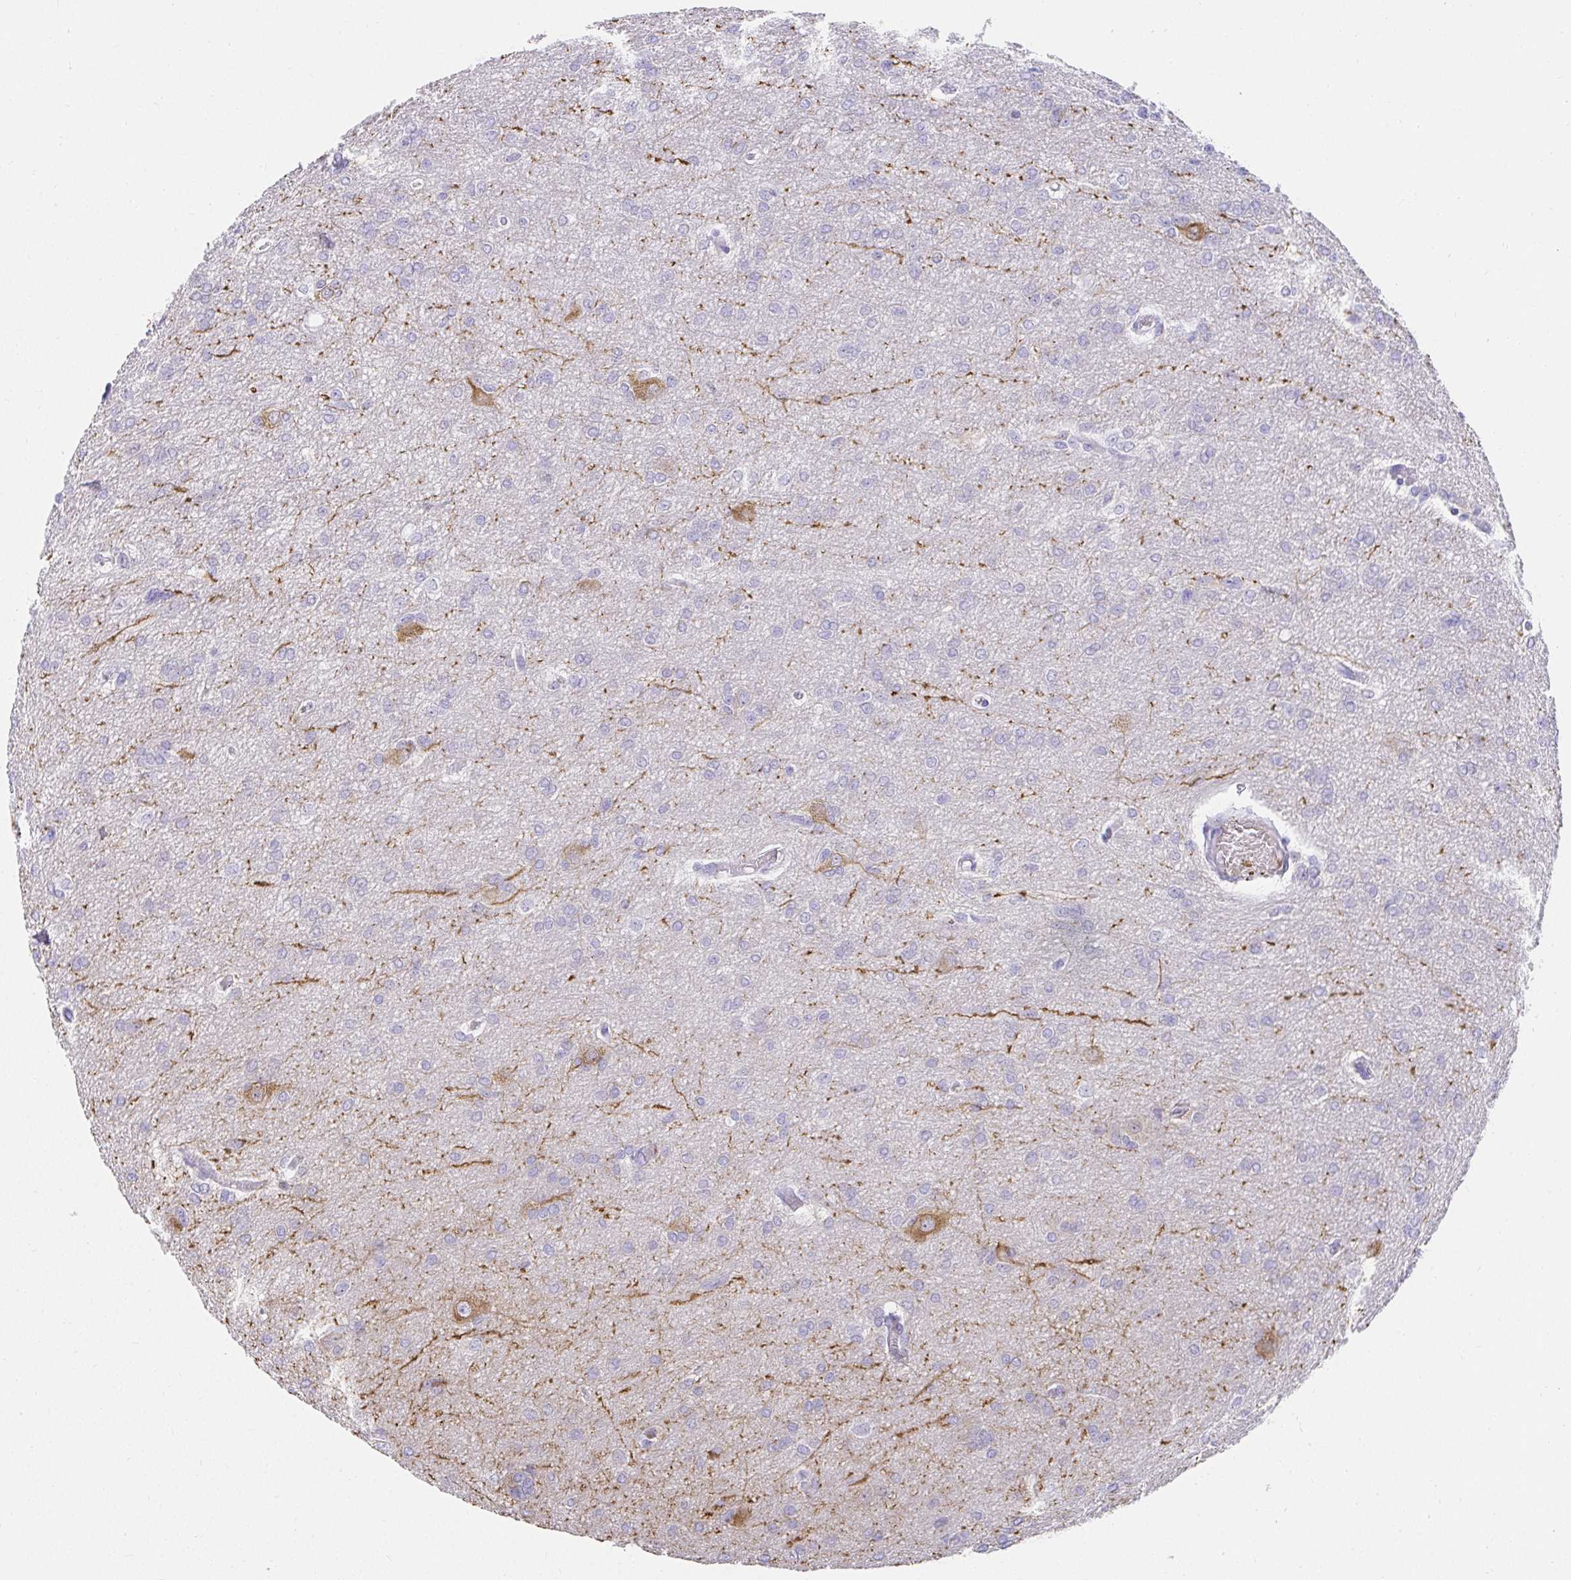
{"staining": {"intensity": "negative", "quantity": "none", "location": "none"}, "tissue": "glioma", "cell_type": "Tumor cells", "image_type": "cancer", "snomed": [{"axis": "morphology", "description": "Glioma, malignant, Low grade"}, {"axis": "topography", "description": "Brain"}], "caption": "There is no significant positivity in tumor cells of malignant low-grade glioma.", "gene": "VGLL1", "patient": {"sex": "male", "age": 26}}